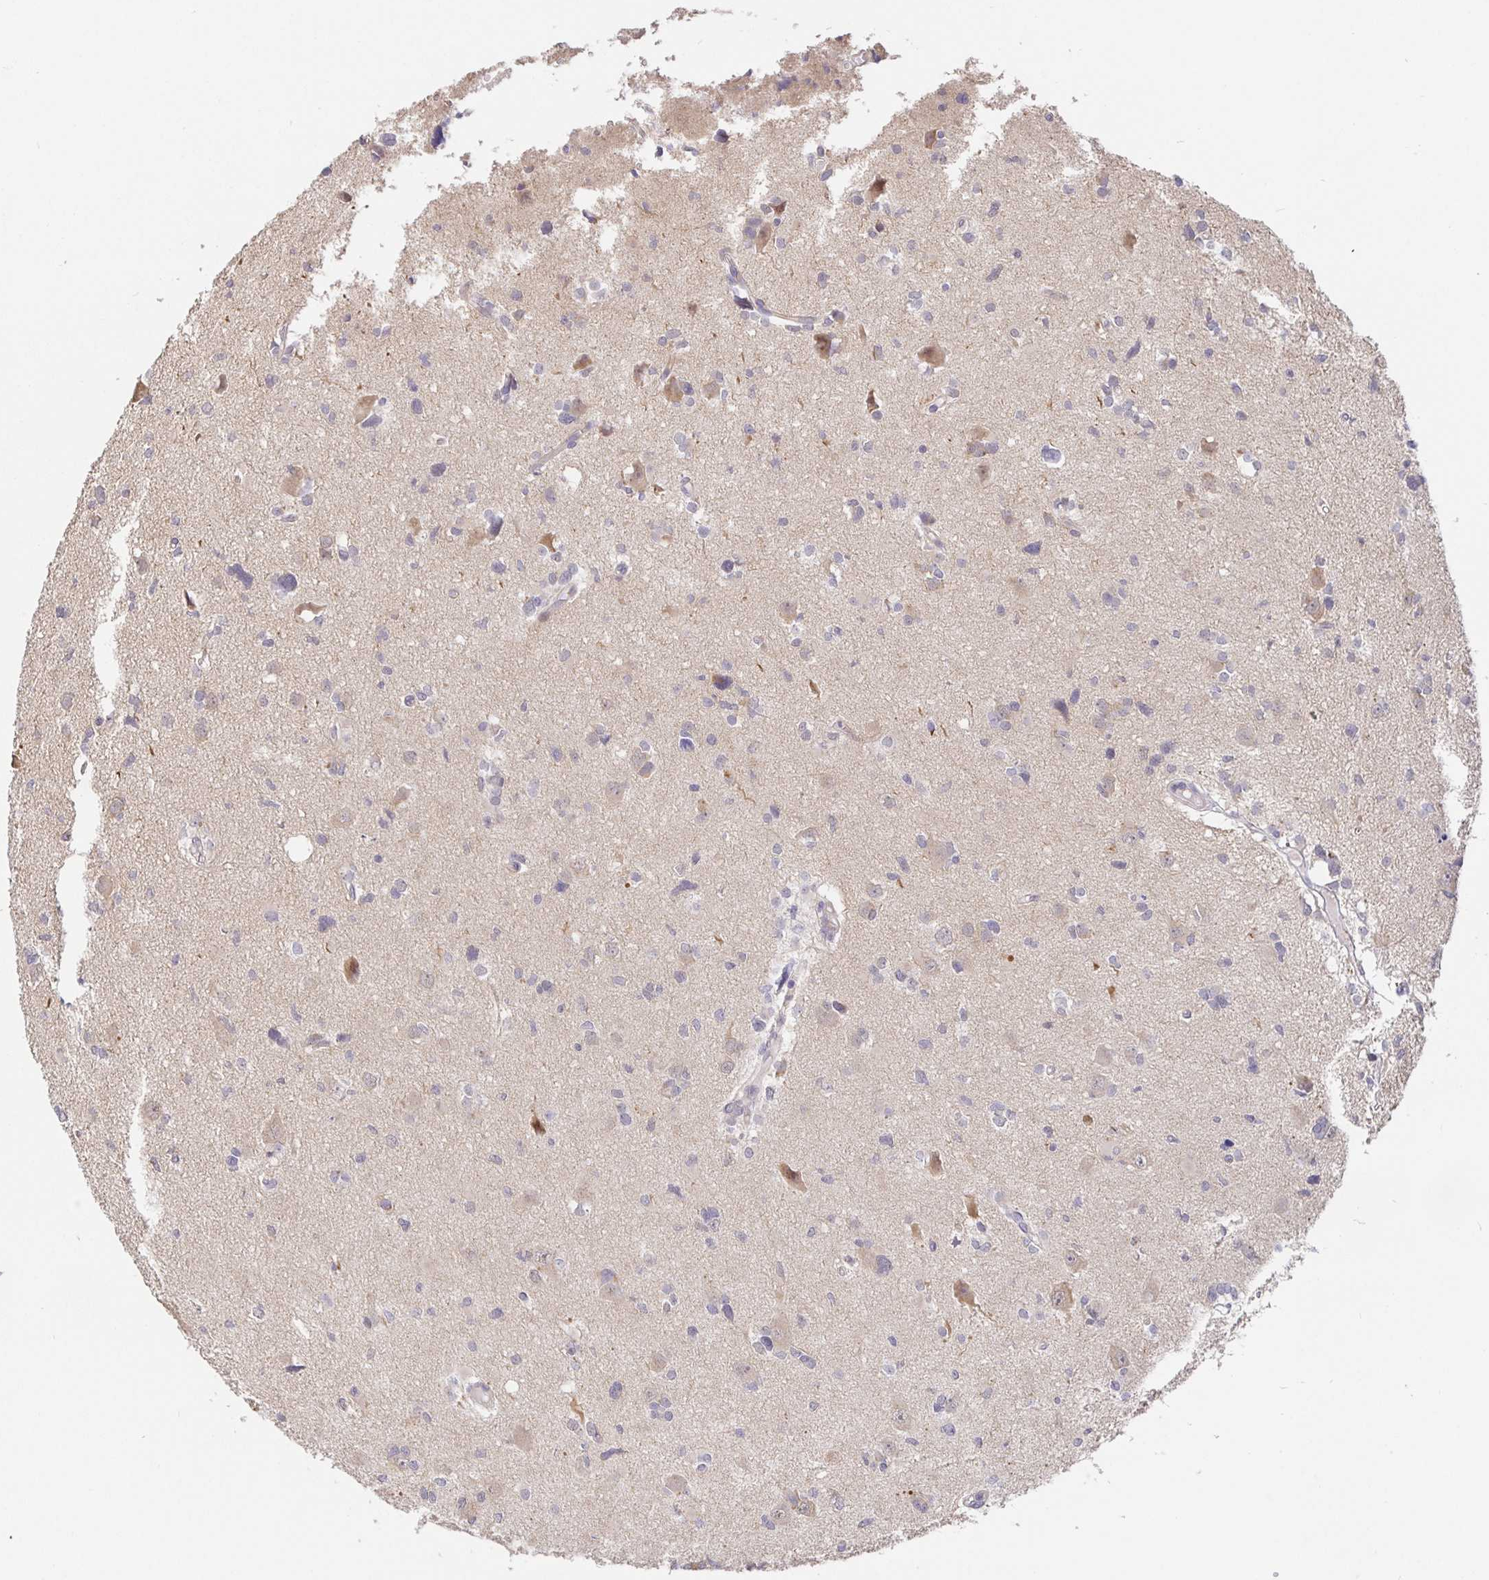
{"staining": {"intensity": "weak", "quantity": "<25%", "location": "cytoplasmic/membranous"}, "tissue": "glioma", "cell_type": "Tumor cells", "image_type": "cancer", "snomed": [{"axis": "morphology", "description": "Glioma, malignant, High grade"}, {"axis": "topography", "description": "Brain"}], "caption": "Human malignant glioma (high-grade) stained for a protein using immunohistochemistry demonstrates no staining in tumor cells.", "gene": "ZDHHC11", "patient": {"sex": "male", "age": 23}}